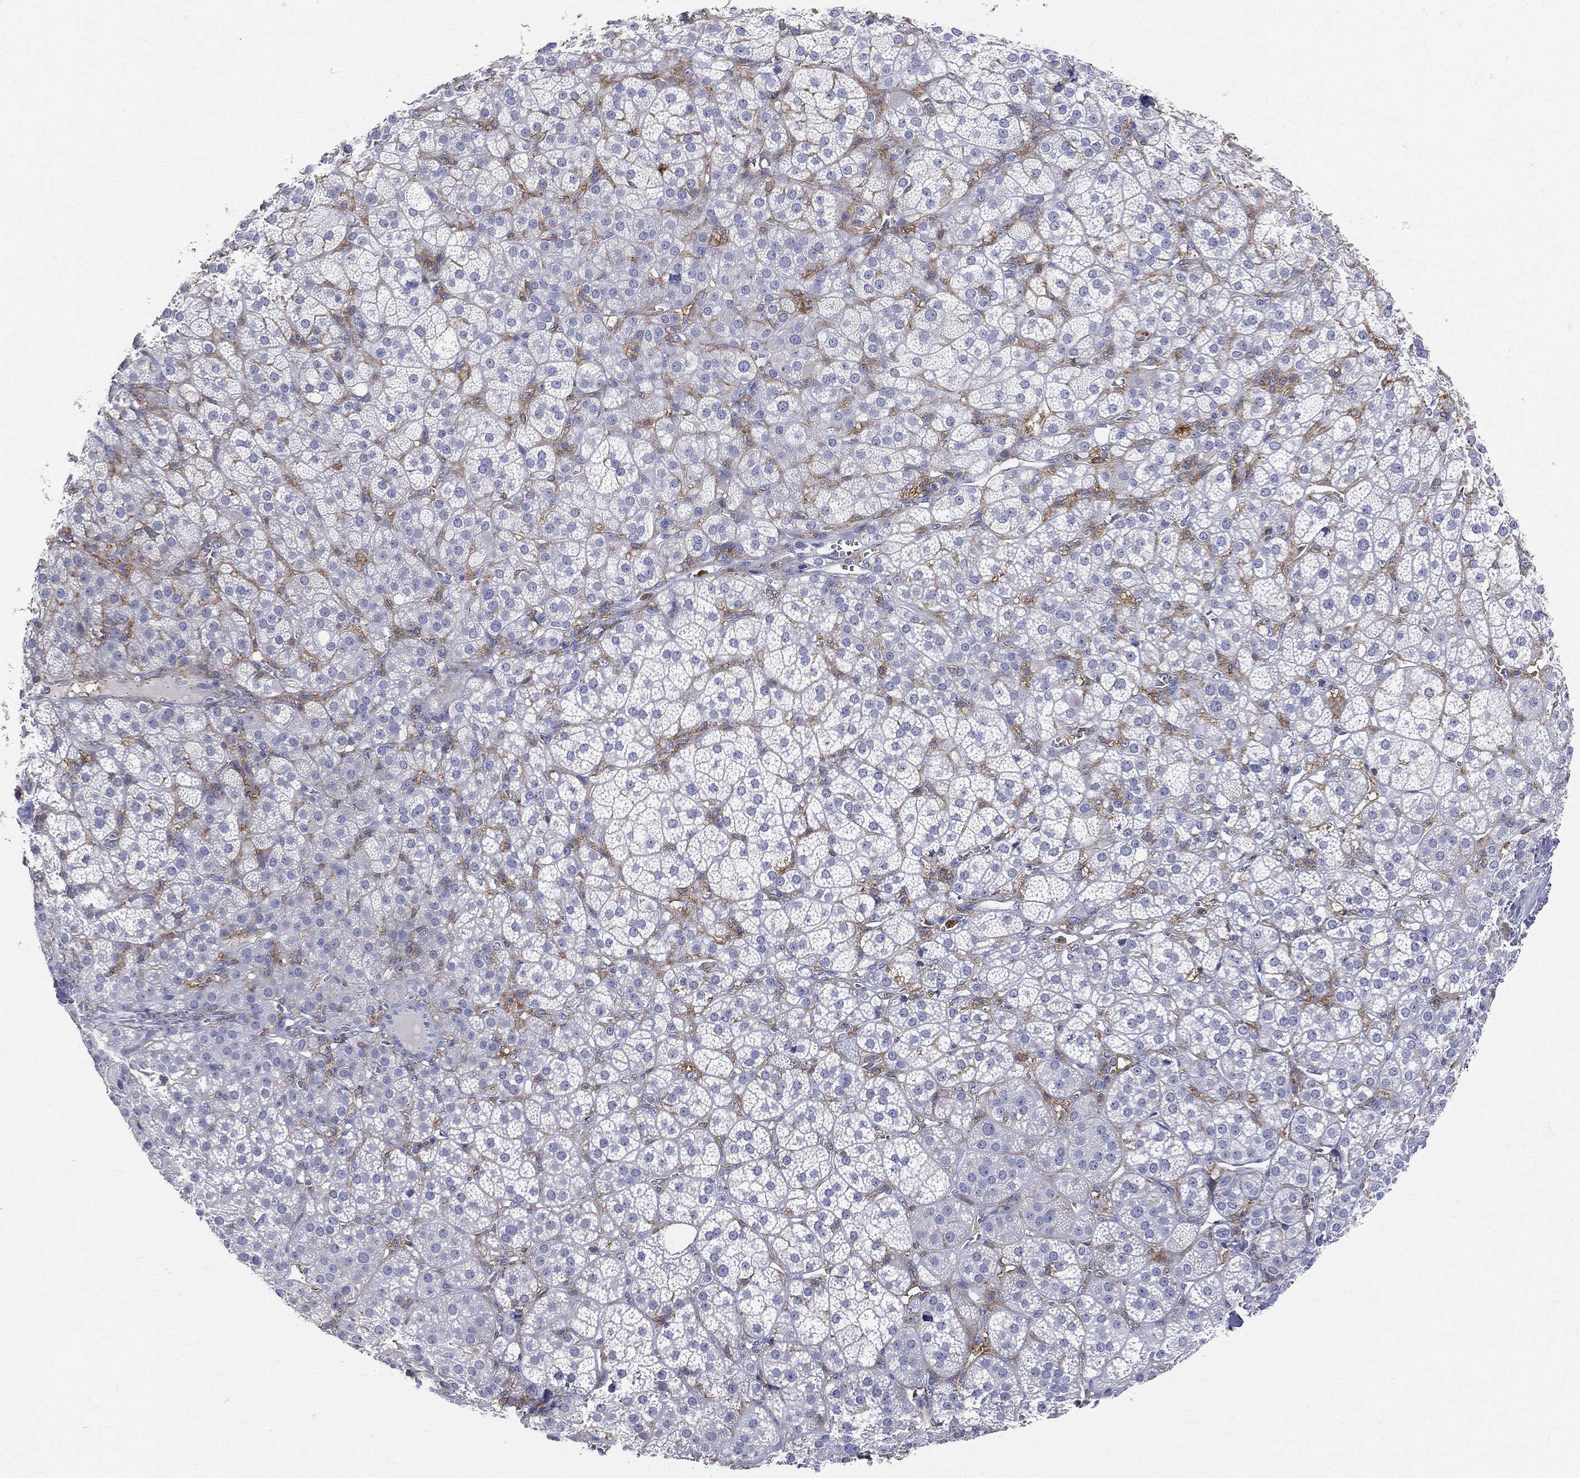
{"staining": {"intensity": "negative", "quantity": "none", "location": "none"}, "tissue": "adrenal gland", "cell_type": "Glandular cells", "image_type": "normal", "snomed": [{"axis": "morphology", "description": "Normal tissue, NOS"}, {"axis": "topography", "description": "Adrenal gland"}], "caption": "High power microscopy photomicrograph of an IHC histopathology image of benign adrenal gland, revealing no significant expression in glandular cells. (Brightfield microscopy of DAB (3,3'-diaminobenzidine) immunohistochemistry at high magnification).", "gene": "CD33", "patient": {"sex": "female", "age": 60}}